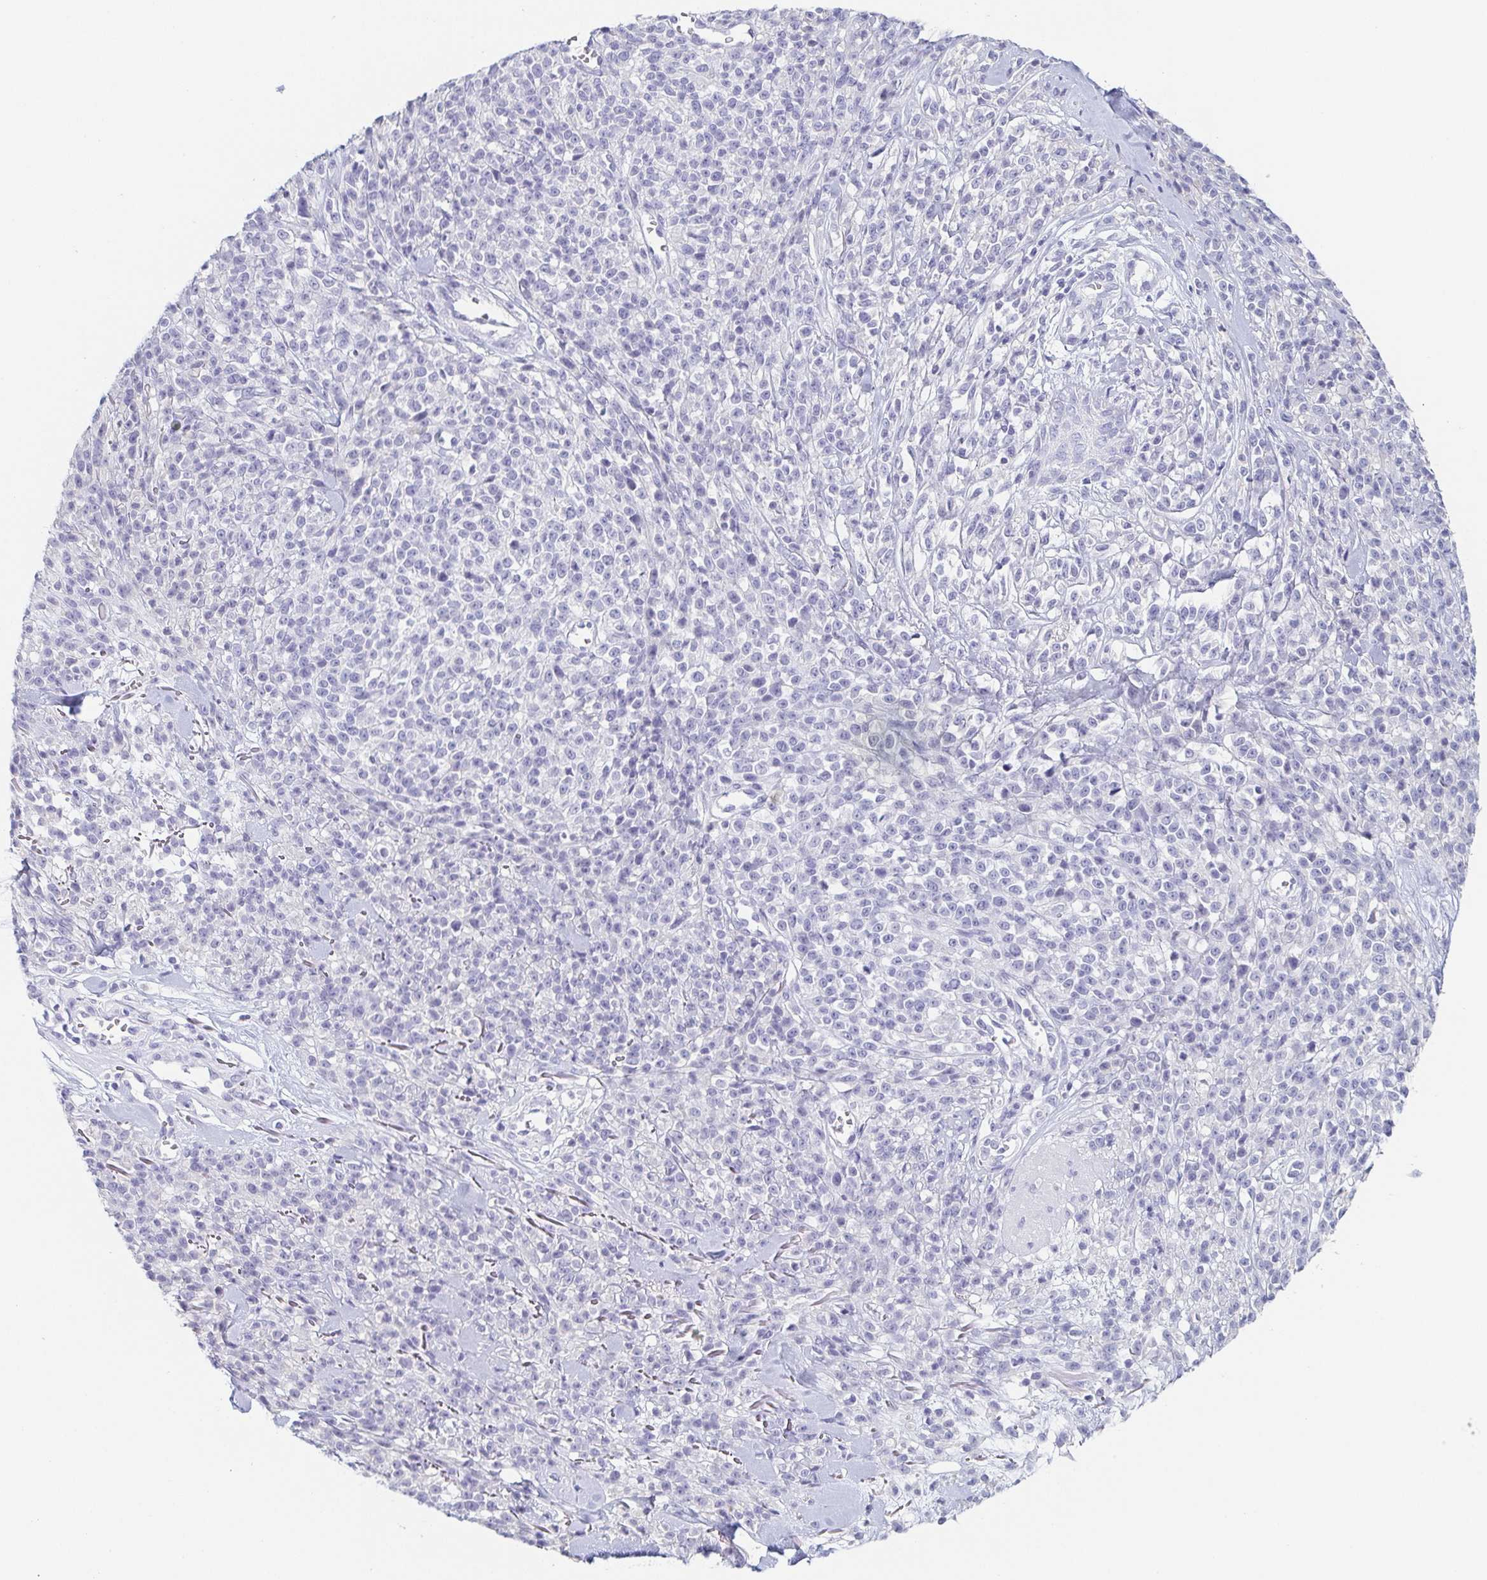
{"staining": {"intensity": "negative", "quantity": "none", "location": "none"}, "tissue": "melanoma", "cell_type": "Tumor cells", "image_type": "cancer", "snomed": [{"axis": "morphology", "description": "Malignant melanoma, NOS"}, {"axis": "topography", "description": "Skin"}, {"axis": "topography", "description": "Skin of trunk"}], "caption": "IHC histopathology image of malignant melanoma stained for a protein (brown), which reveals no positivity in tumor cells.", "gene": "ITLN1", "patient": {"sex": "male", "age": 74}}